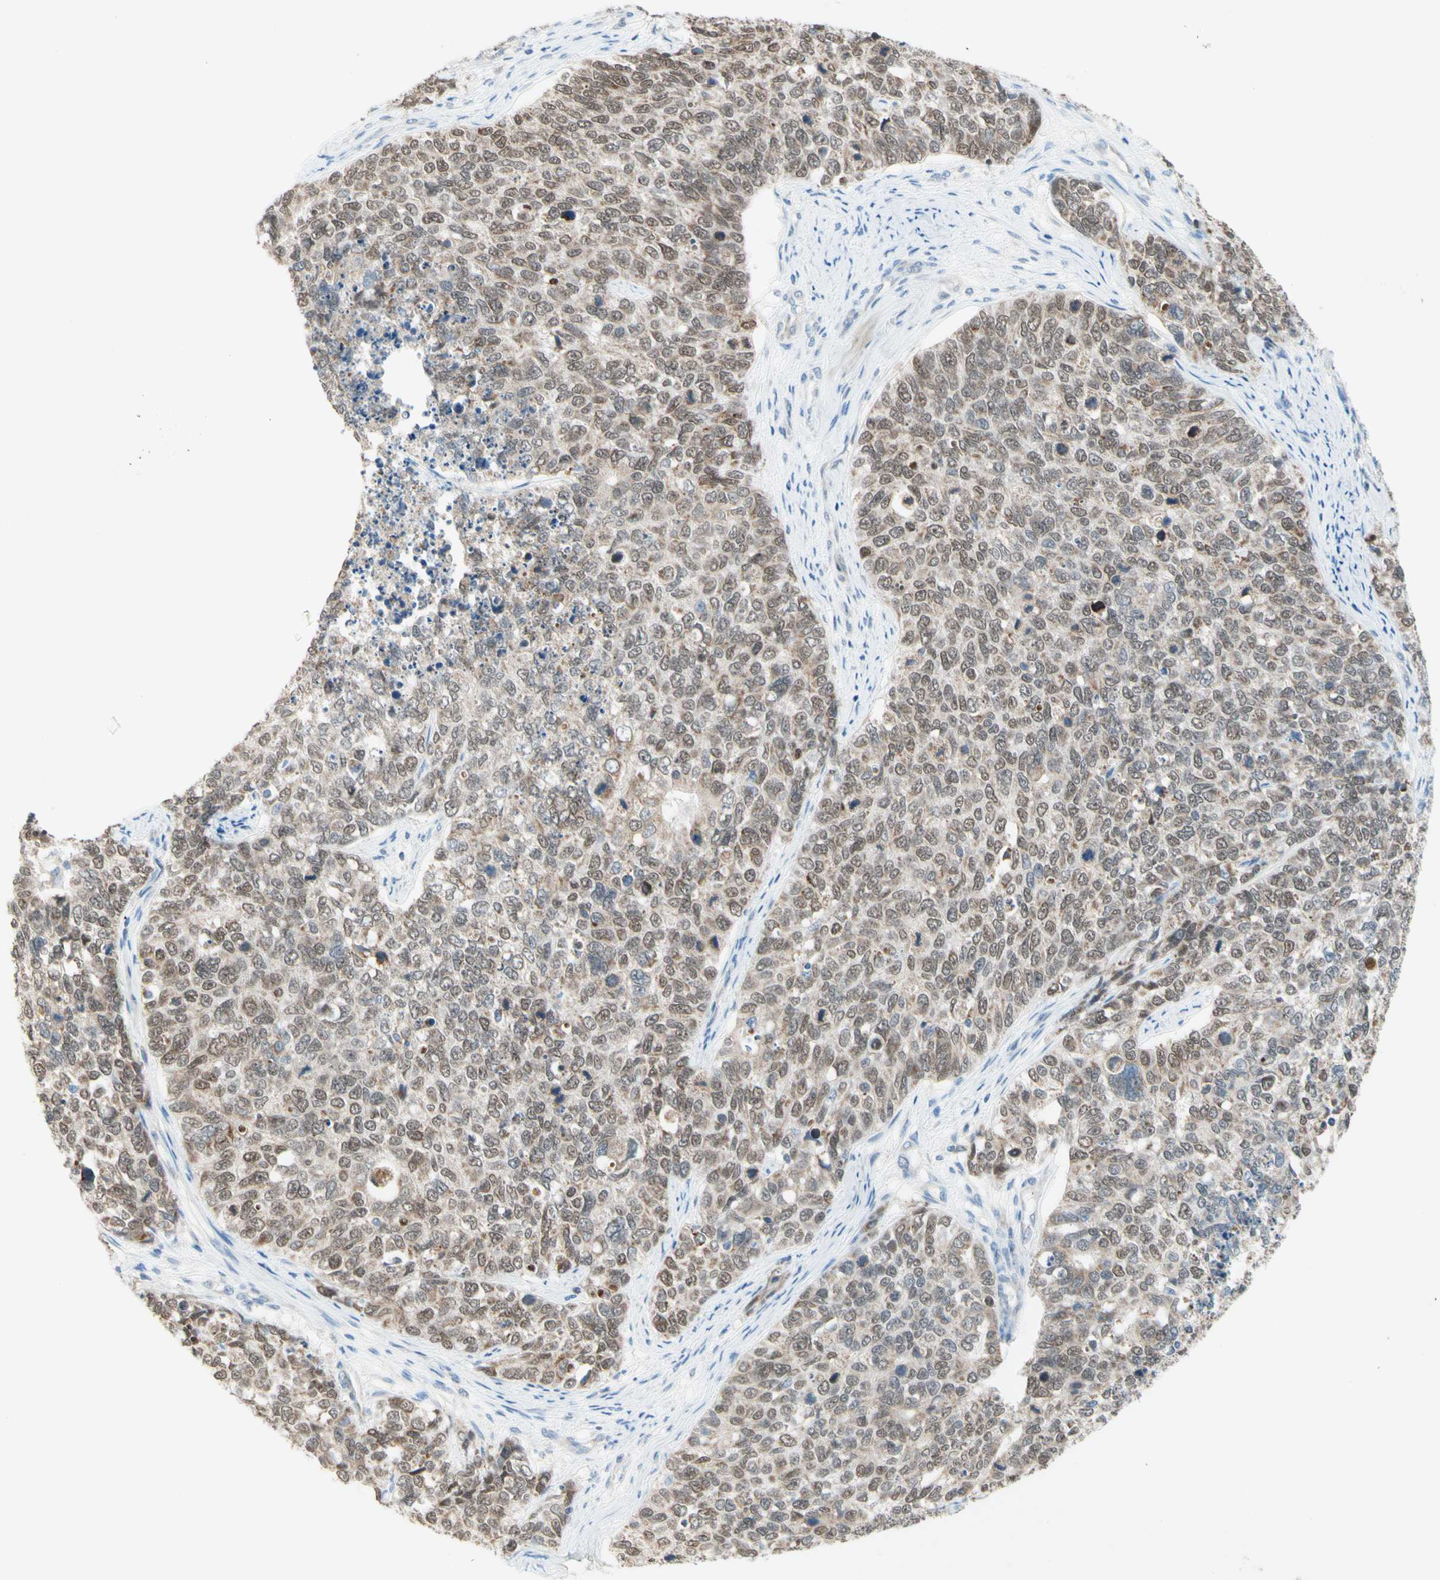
{"staining": {"intensity": "moderate", "quantity": ">75%", "location": "cytoplasmic/membranous"}, "tissue": "cervical cancer", "cell_type": "Tumor cells", "image_type": "cancer", "snomed": [{"axis": "morphology", "description": "Squamous cell carcinoma, NOS"}, {"axis": "topography", "description": "Cervix"}], "caption": "Cervical cancer (squamous cell carcinoma) stained with a brown dye exhibits moderate cytoplasmic/membranous positive expression in approximately >75% of tumor cells.", "gene": "MFF", "patient": {"sex": "female", "age": 63}}